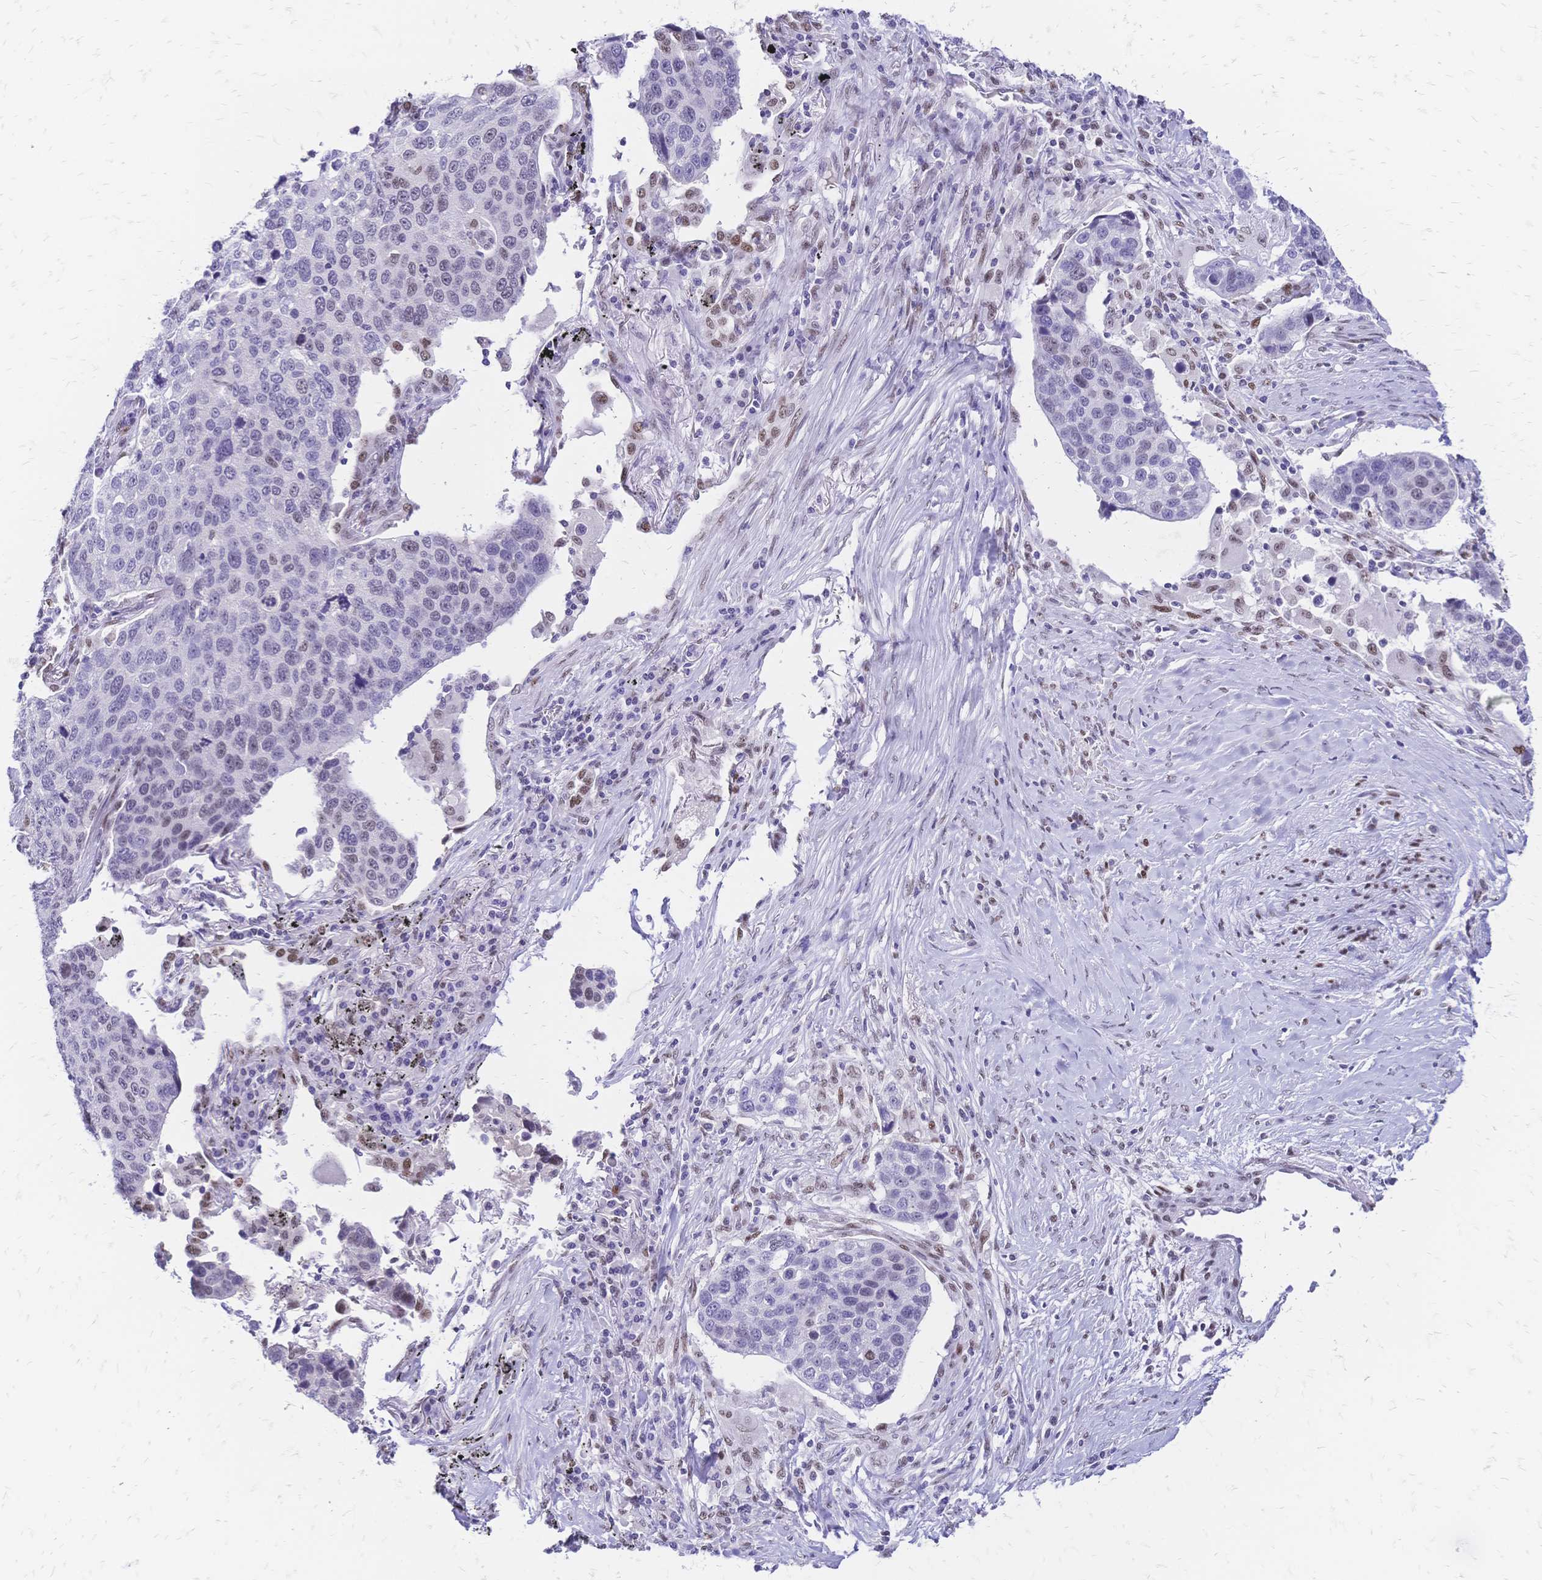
{"staining": {"intensity": "negative", "quantity": "none", "location": "none"}, "tissue": "lung cancer", "cell_type": "Tumor cells", "image_type": "cancer", "snomed": [{"axis": "morphology", "description": "Squamous cell carcinoma, NOS"}, {"axis": "topography", "description": "Lymph node"}, {"axis": "topography", "description": "Lung"}], "caption": "Human lung squamous cell carcinoma stained for a protein using IHC demonstrates no positivity in tumor cells.", "gene": "NFIC", "patient": {"sex": "male", "age": 61}}